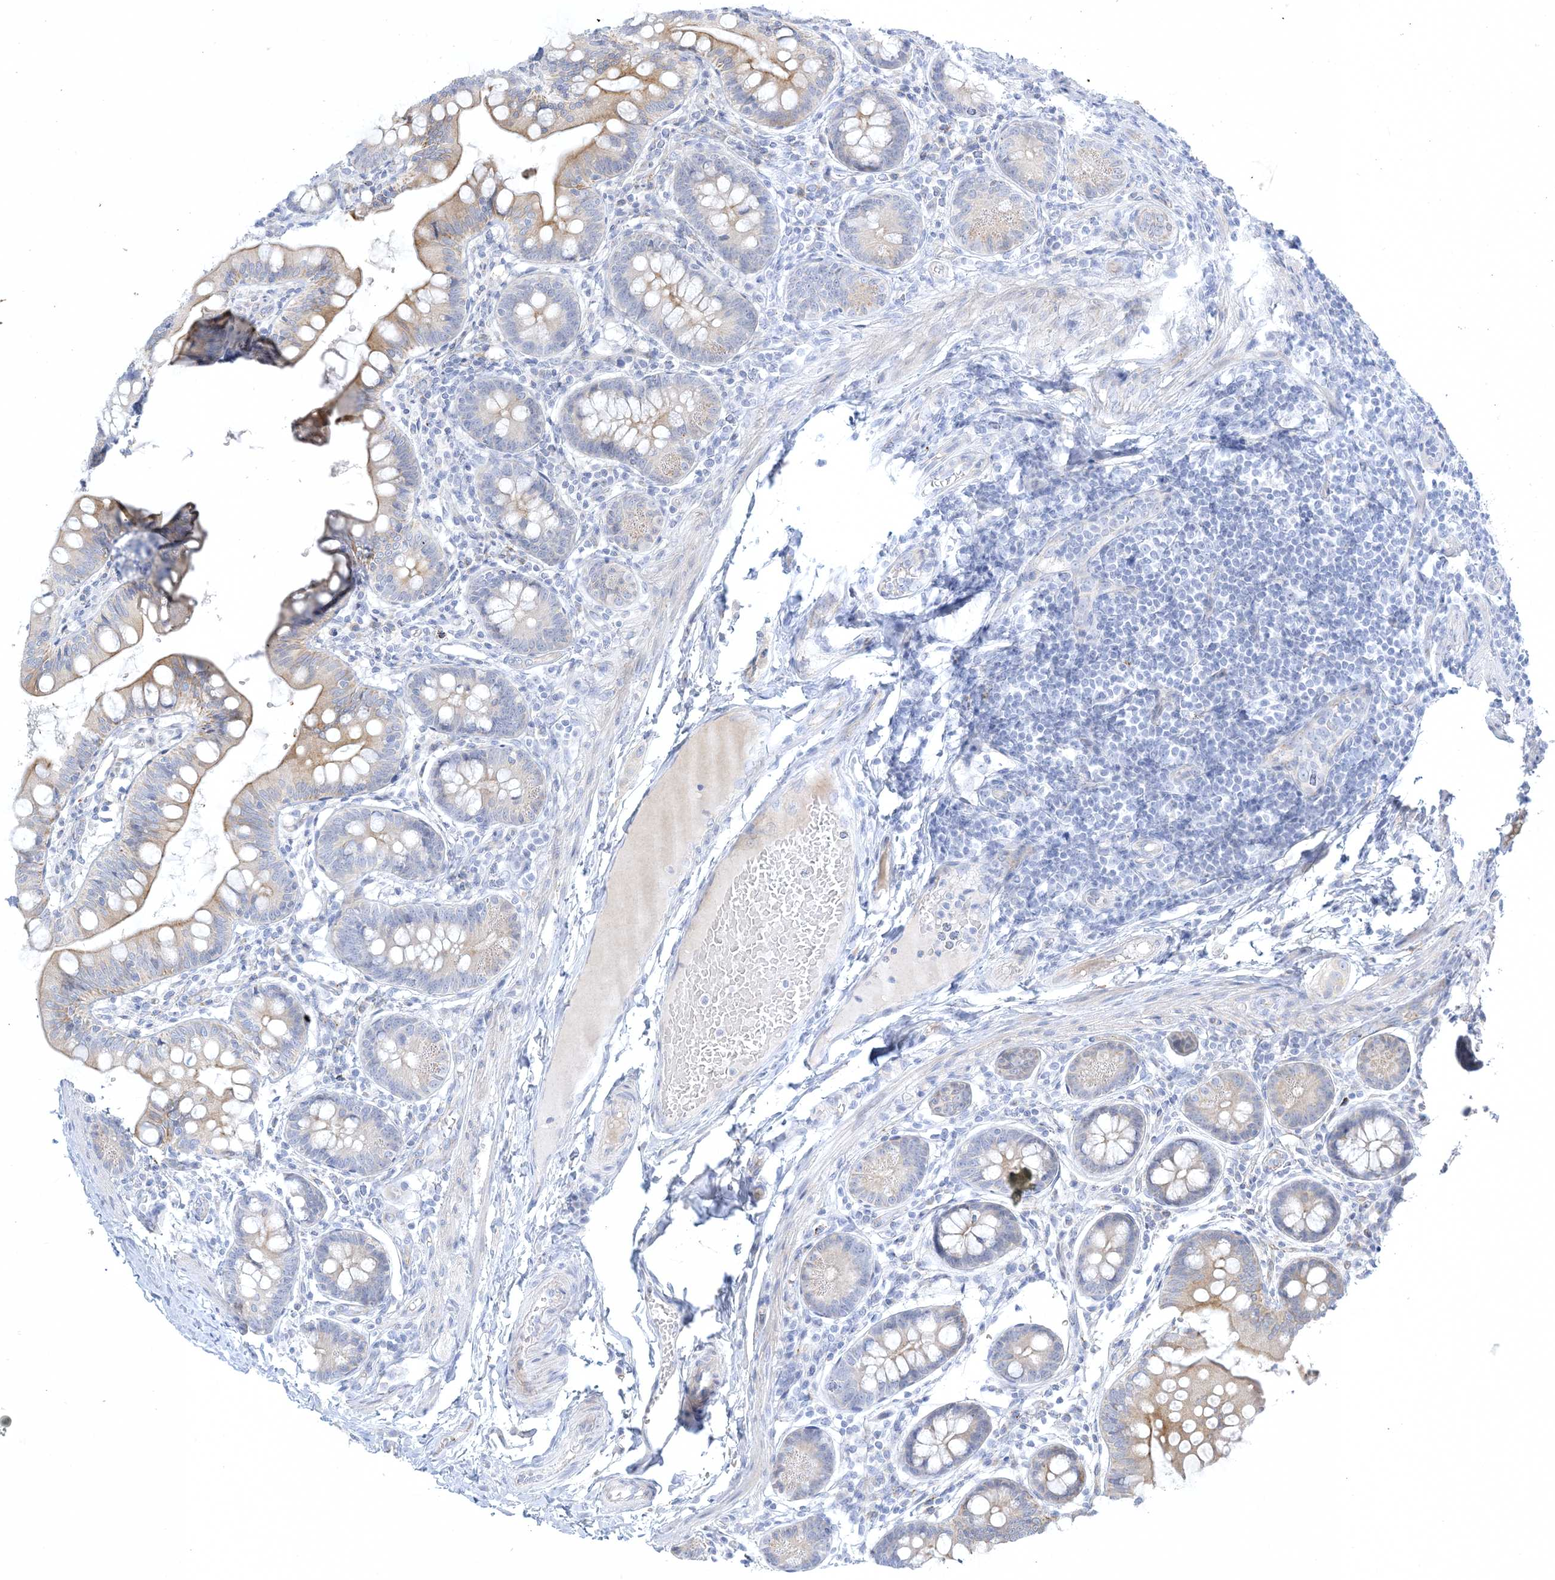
{"staining": {"intensity": "moderate", "quantity": "<25%", "location": "cytoplasmic/membranous"}, "tissue": "small intestine", "cell_type": "Glandular cells", "image_type": "normal", "snomed": [{"axis": "morphology", "description": "Normal tissue, NOS"}, {"axis": "topography", "description": "Small intestine"}], "caption": "Immunohistochemistry (DAB) staining of benign small intestine reveals moderate cytoplasmic/membranous protein positivity in approximately <25% of glandular cells.", "gene": "XIRP2", "patient": {"sex": "male", "age": 7}}